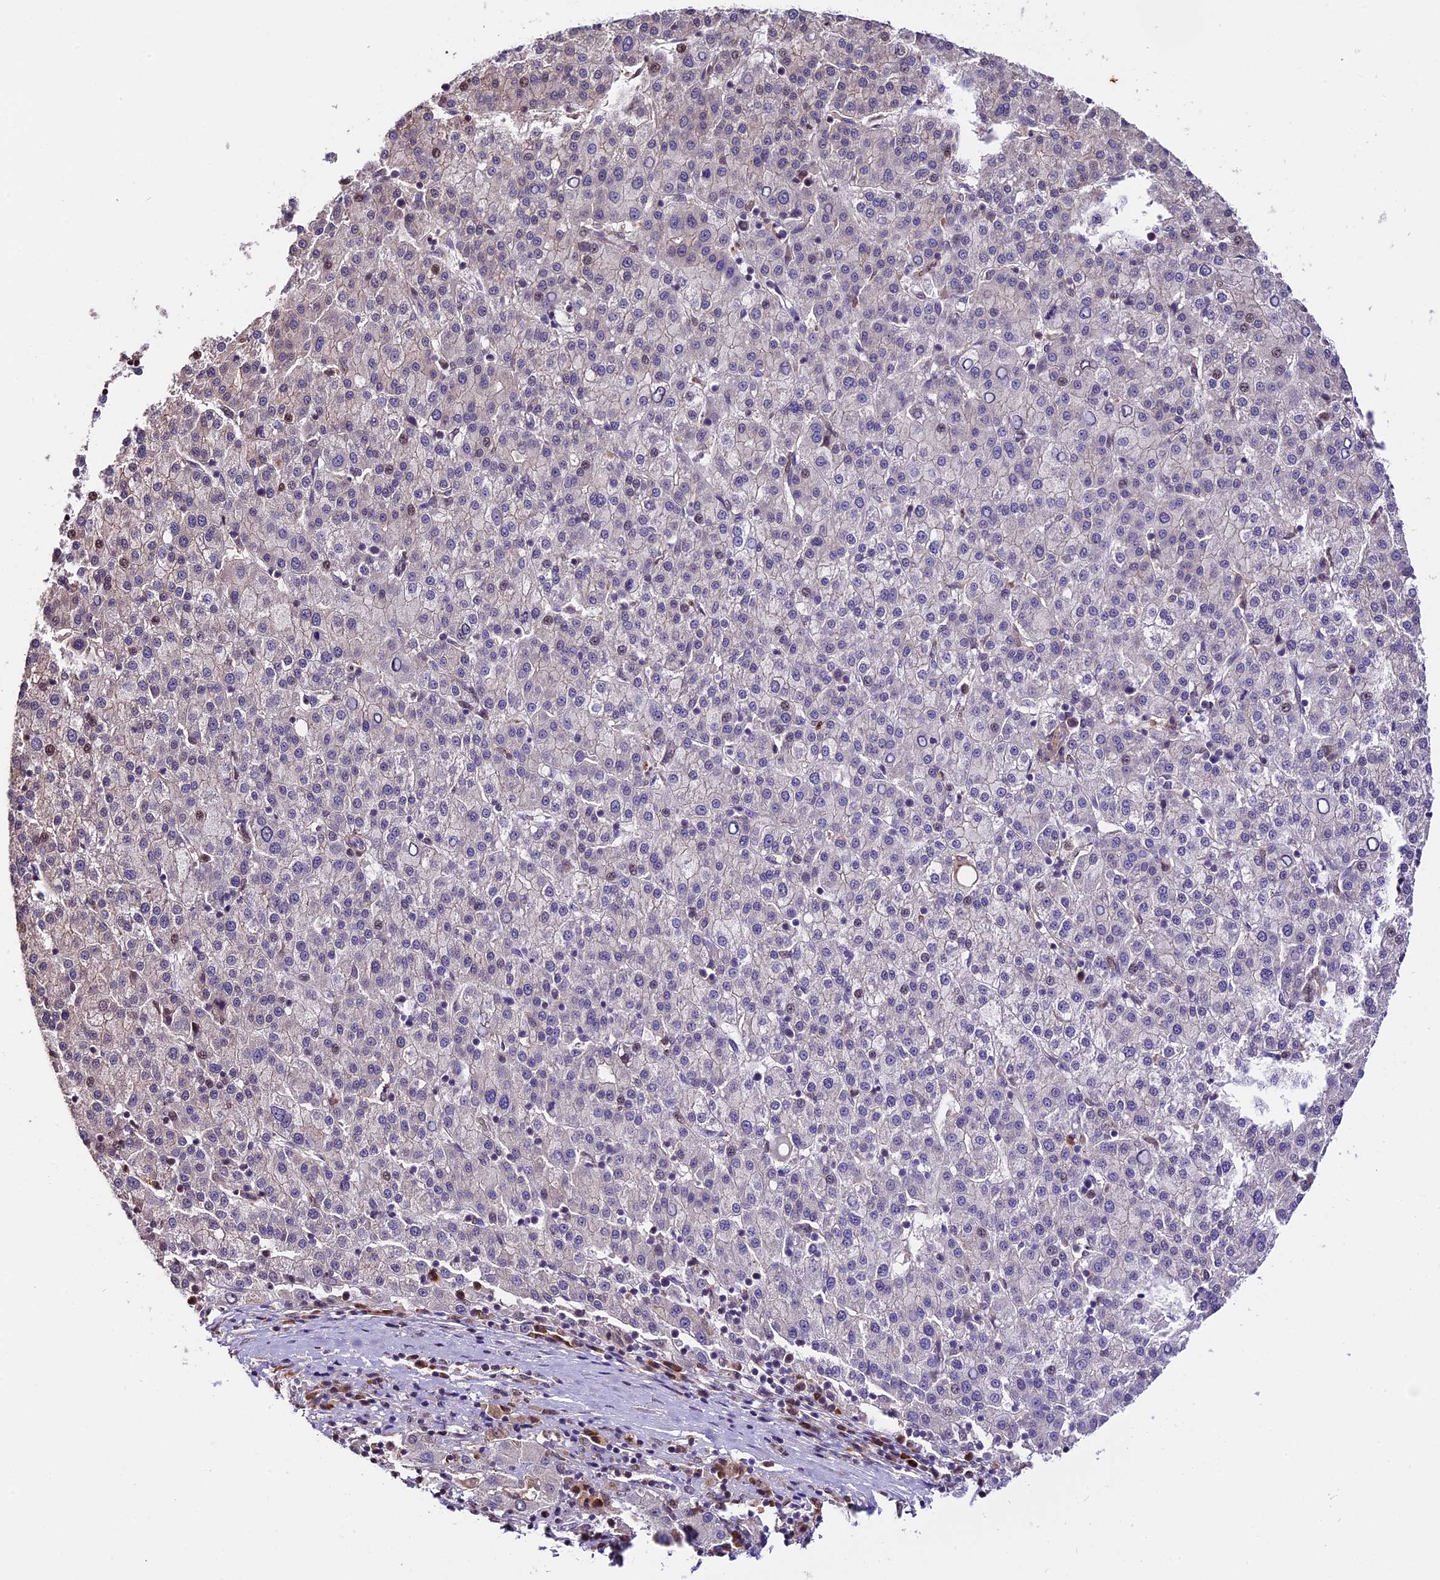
{"staining": {"intensity": "negative", "quantity": "none", "location": "none"}, "tissue": "liver cancer", "cell_type": "Tumor cells", "image_type": "cancer", "snomed": [{"axis": "morphology", "description": "Carcinoma, Hepatocellular, NOS"}, {"axis": "topography", "description": "Liver"}], "caption": "The photomicrograph demonstrates no significant expression in tumor cells of hepatocellular carcinoma (liver).", "gene": "HERPUD1", "patient": {"sex": "female", "age": 58}}